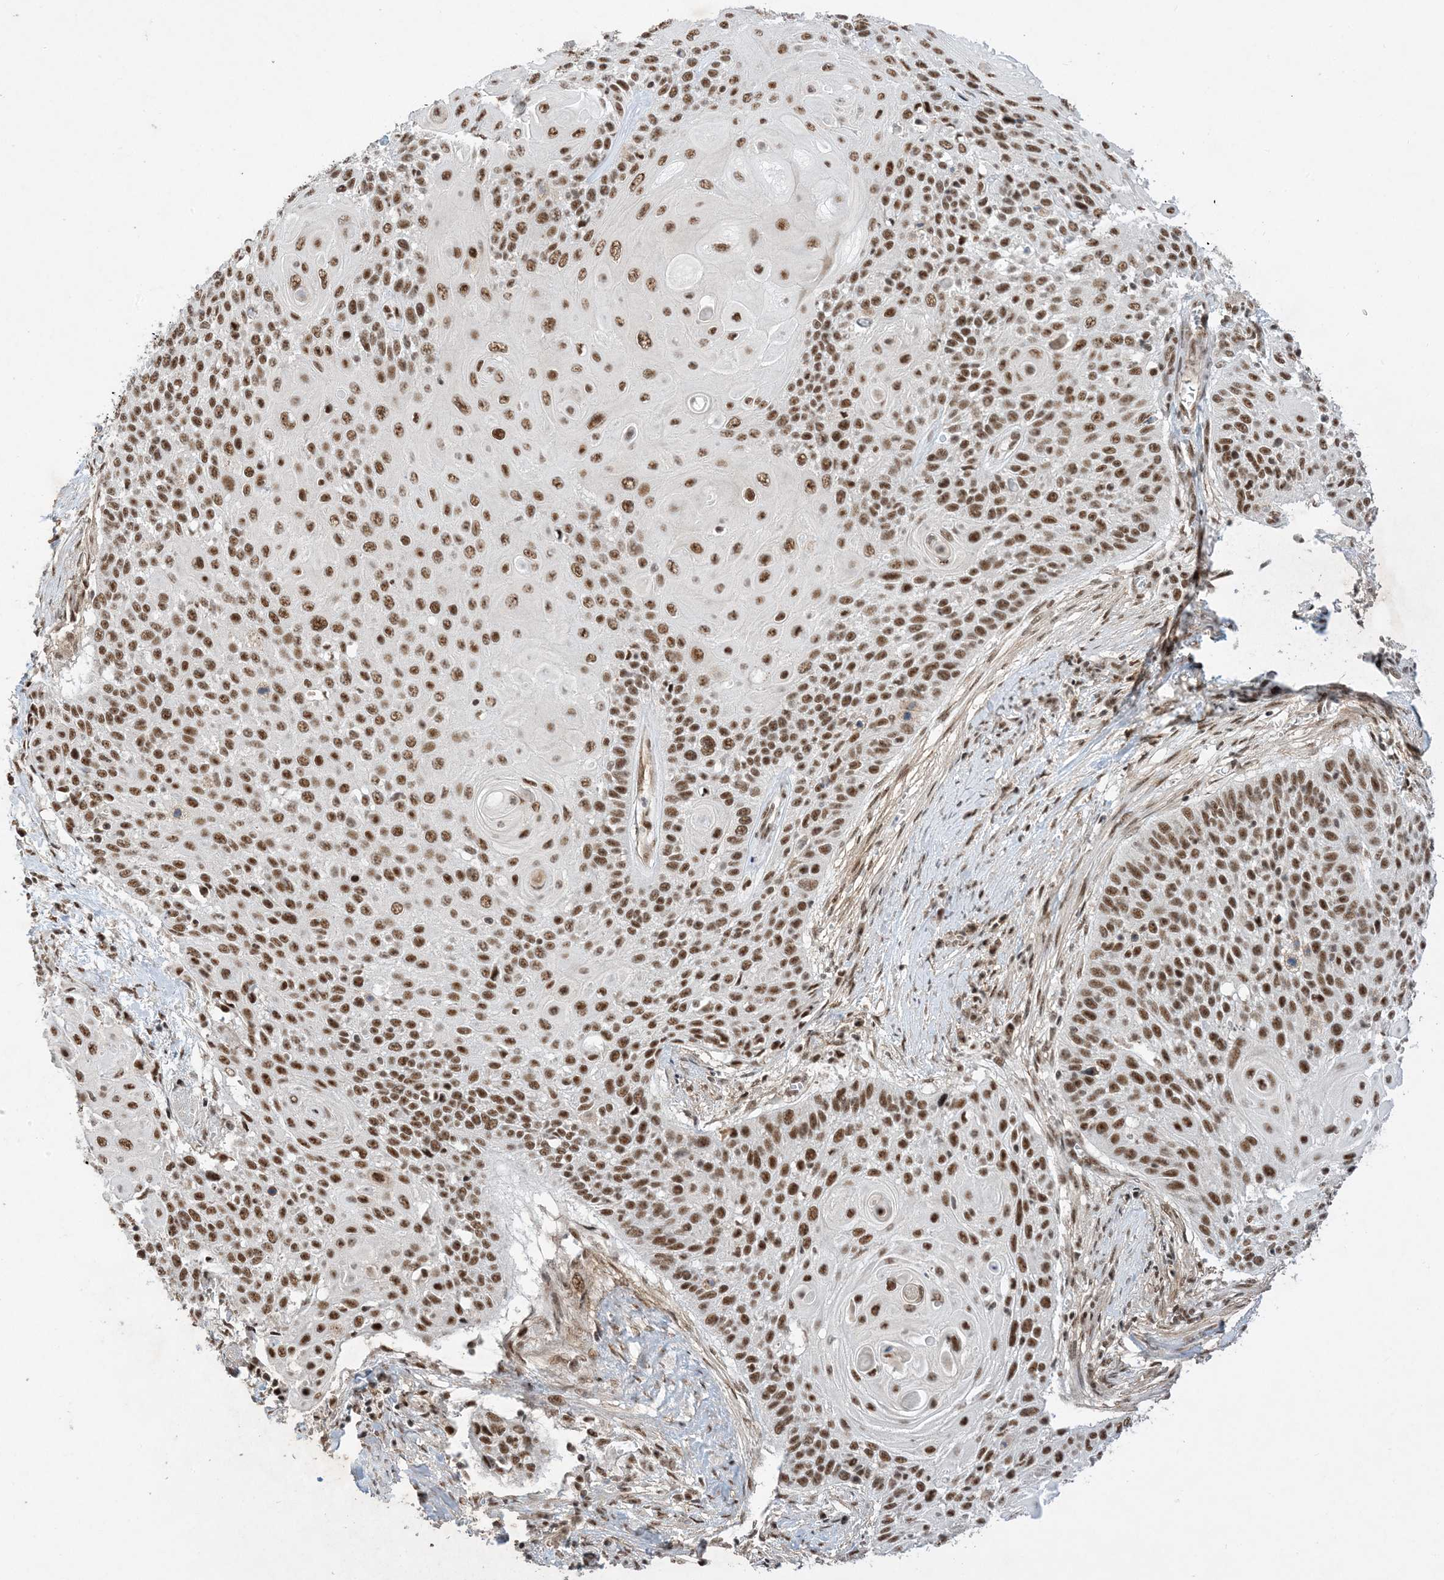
{"staining": {"intensity": "strong", "quantity": ">75%", "location": "nuclear"}, "tissue": "cervical cancer", "cell_type": "Tumor cells", "image_type": "cancer", "snomed": [{"axis": "morphology", "description": "Squamous cell carcinoma, NOS"}, {"axis": "topography", "description": "Cervix"}], "caption": "Strong nuclear staining for a protein is seen in about >75% of tumor cells of cervical squamous cell carcinoma using immunohistochemistry (IHC).", "gene": "SF3A3", "patient": {"sex": "female", "age": 39}}